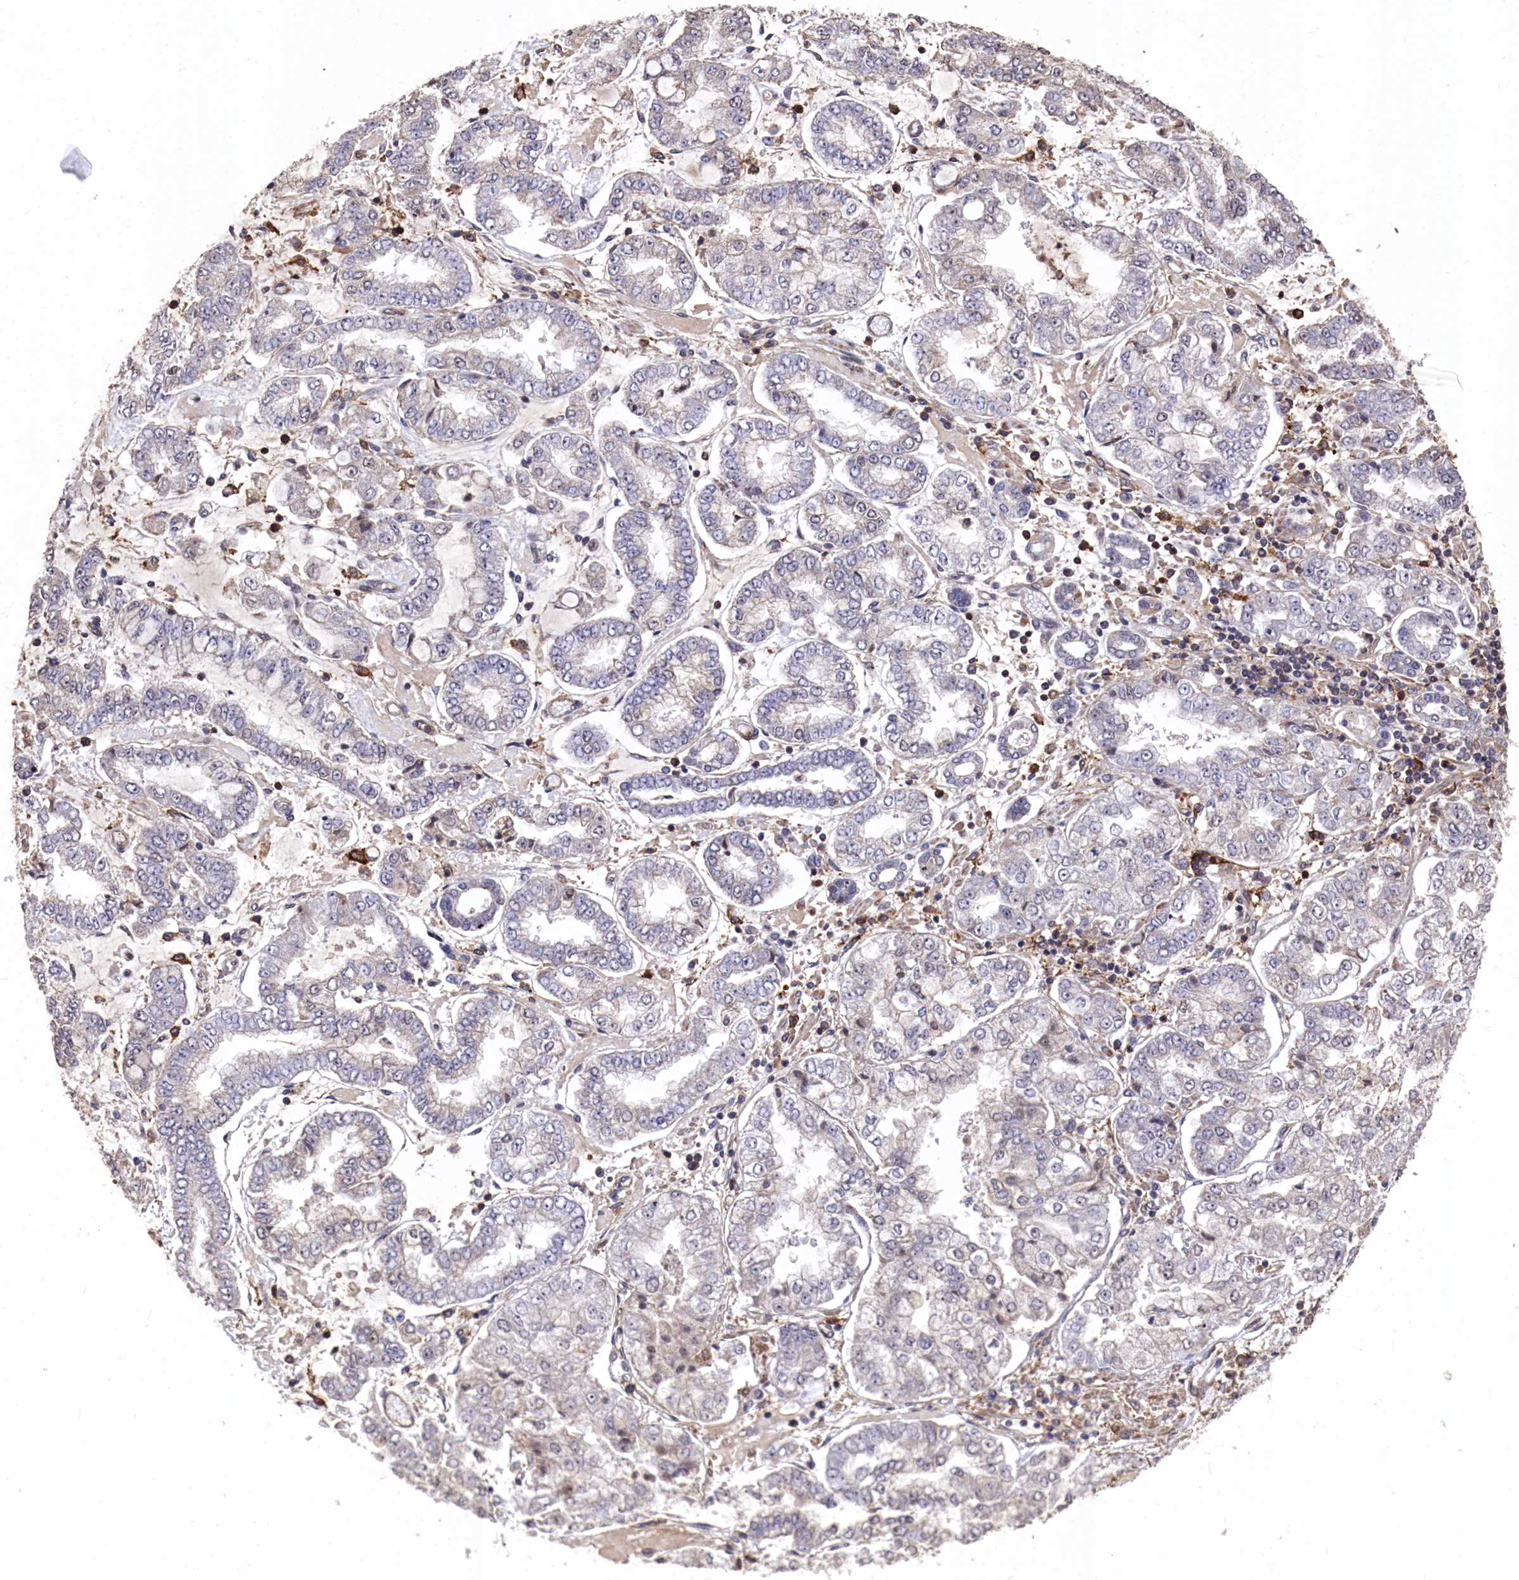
{"staining": {"intensity": "negative", "quantity": "none", "location": "none"}, "tissue": "stomach cancer", "cell_type": "Tumor cells", "image_type": "cancer", "snomed": [{"axis": "morphology", "description": "Adenocarcinoma, NOS"}, {"axis": "topography", "description": "Stomach"}], "caption": "A high-resolution image shows immunohistochemistry (IHC) staining of adenocarcinoma (stomach), which reveals no significant expression in tumor cells.", "gene": "PLEKHO2", "patient": {"sex": "male", "age": 76}}